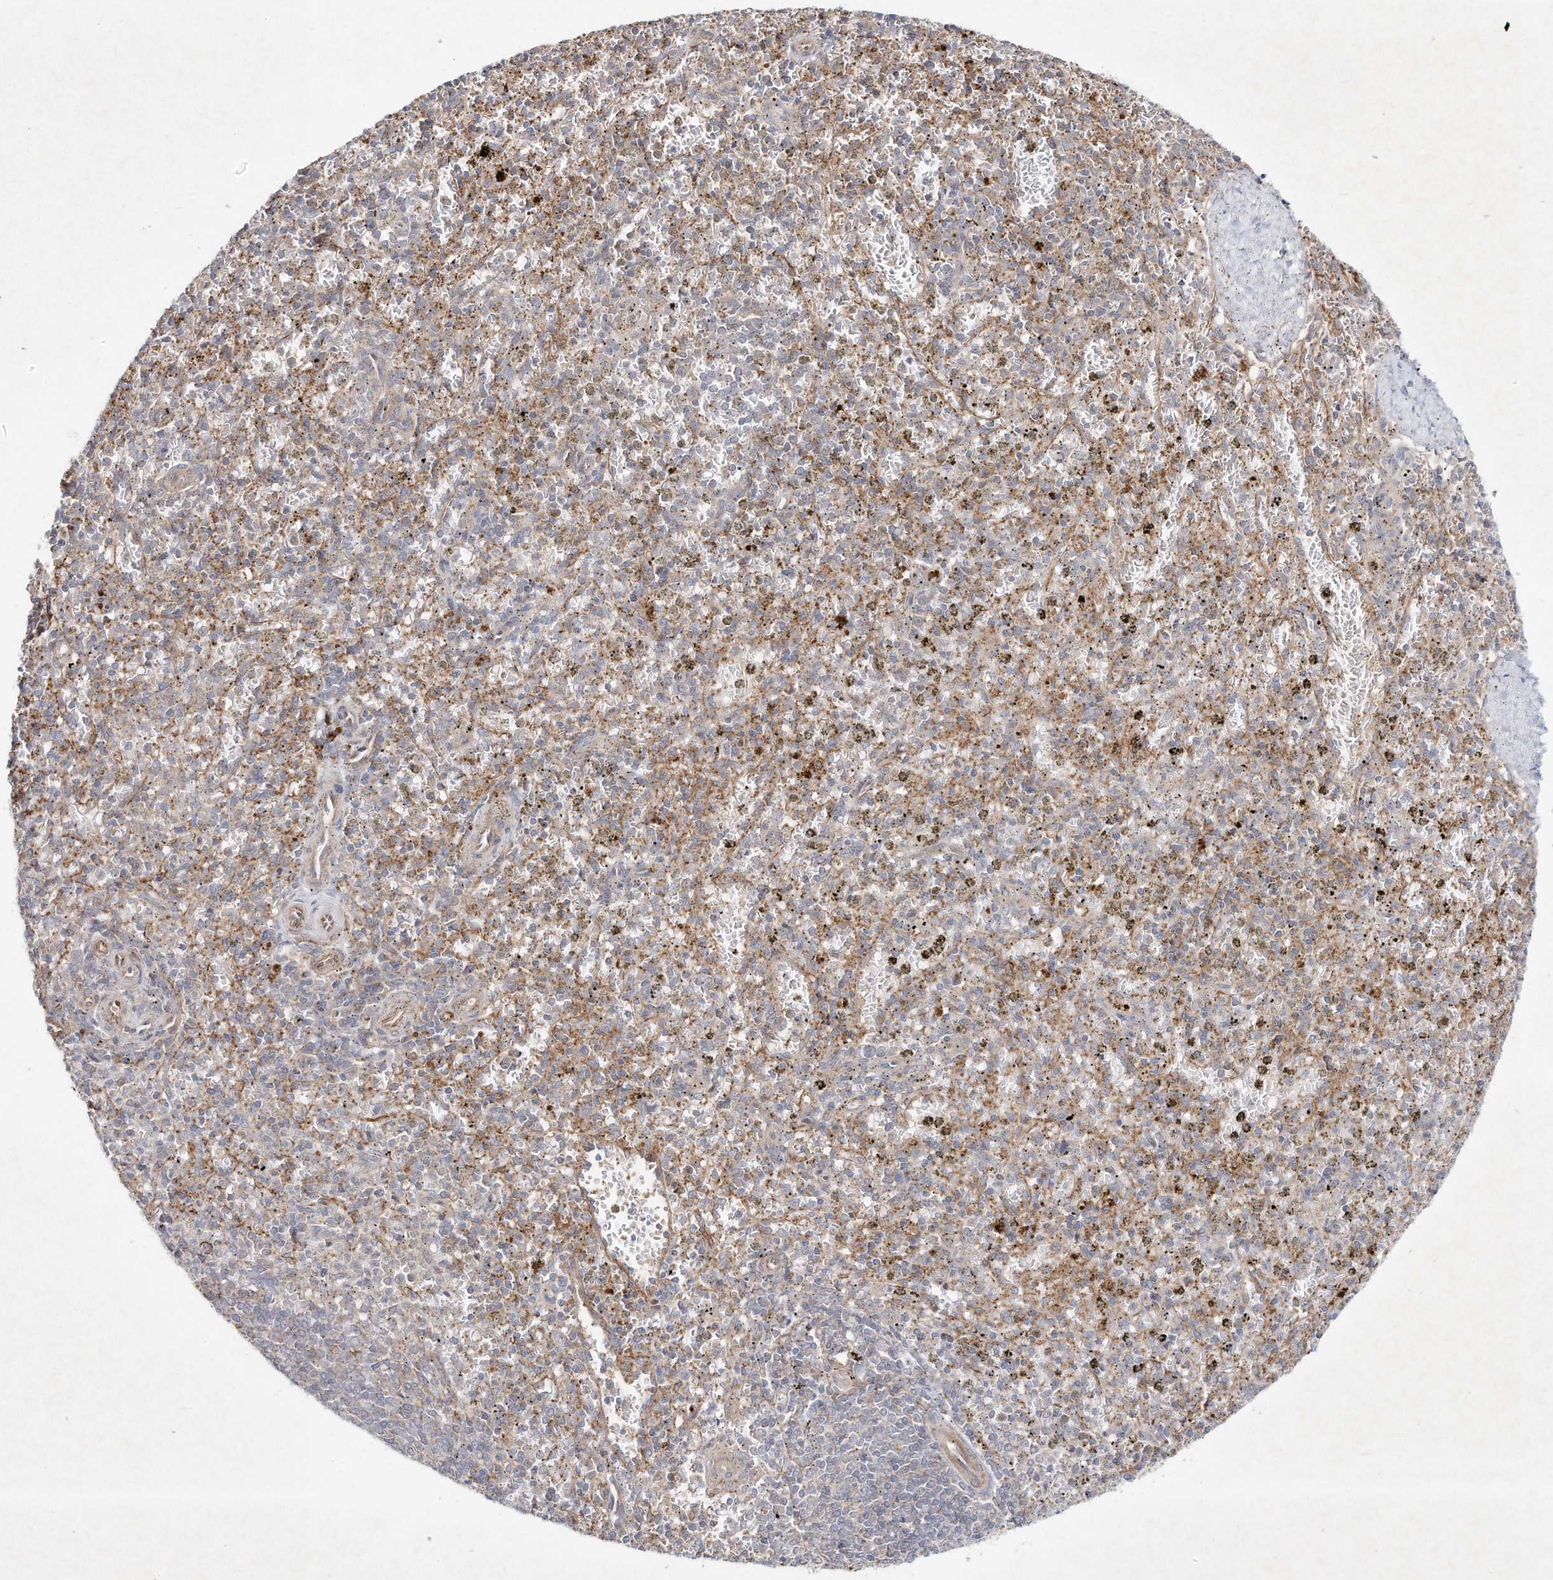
{"staining": {"intensity": "negative", "quantity": "none", "location": "none"}, "tissue": "spleen", "cell_type": "Cells in red pulp", "image_type": "normal", "snomed": [{"axis": "morphology", "description": "Normal tissue, NOS"}, {"axis": "topography", "description": "Spleen"}], "caption": "Protein analysis of normal spleen displays no significant positivity in cells in red pulp. (DAB (3,3'-diaminobenzidine) immunohistochemistry (IHC) with hematoxylin counter stain).", "gene": "HTR5A", "patient": {"sex": "male", "age": 72}}